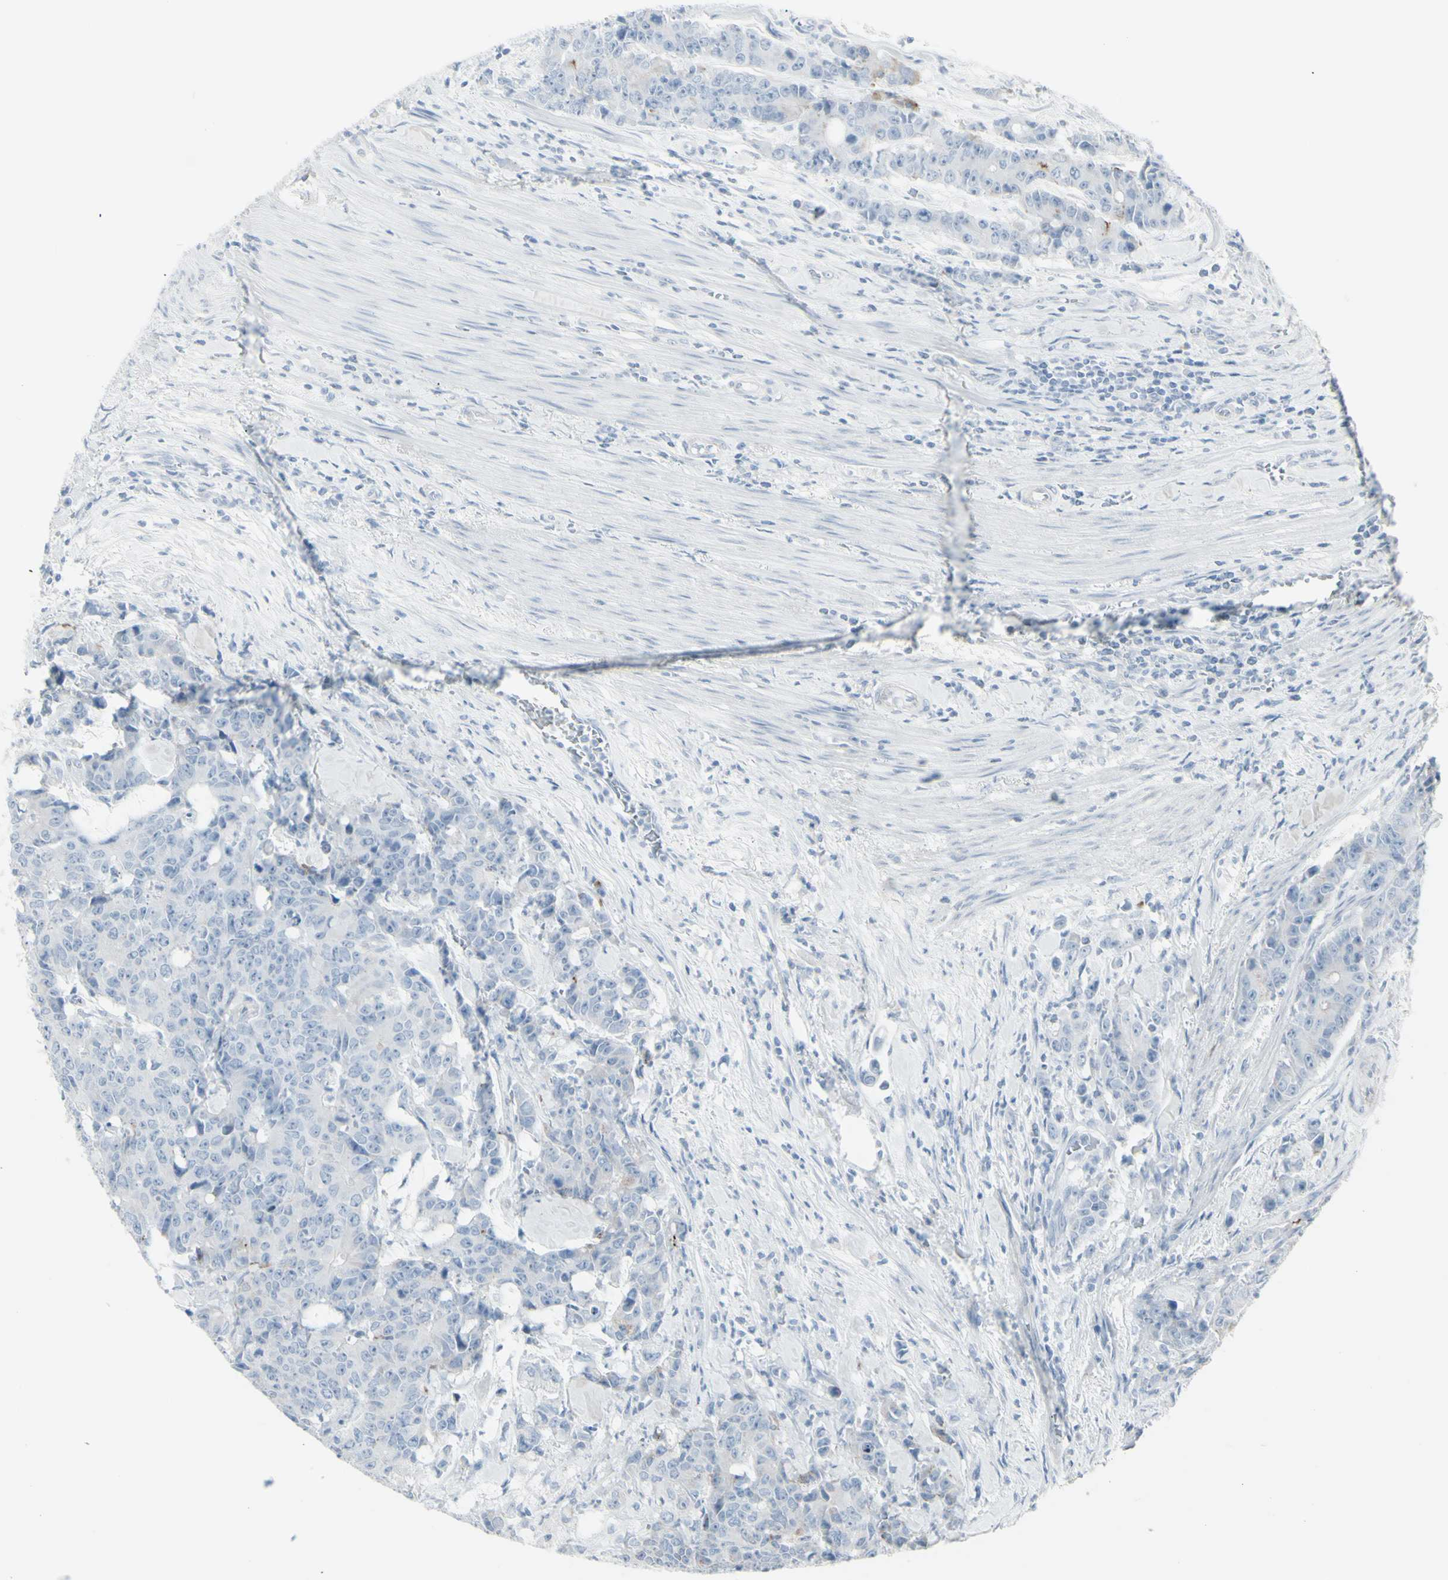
{"staining": {"intensity": "moderate", "quantity": "<25%", "location": "cytoplasmic/membranous"}, "tissue": "colorectal cancer", "cell_type": "Tumor cells", "image_type": "cancer", "snomed": [{"axis": "morphology", "description": "Adenocarcinoma, NOS"}, {"axis": "topography", "description": "Colon"}], "caption": "A brown stain highlights moderate cytoplasmic/membranous staining of a protein in human colorectal adenocarcinoma tumor cells.", "gene": "YBX2", "patient": {"sex": "female", "age": 86}}